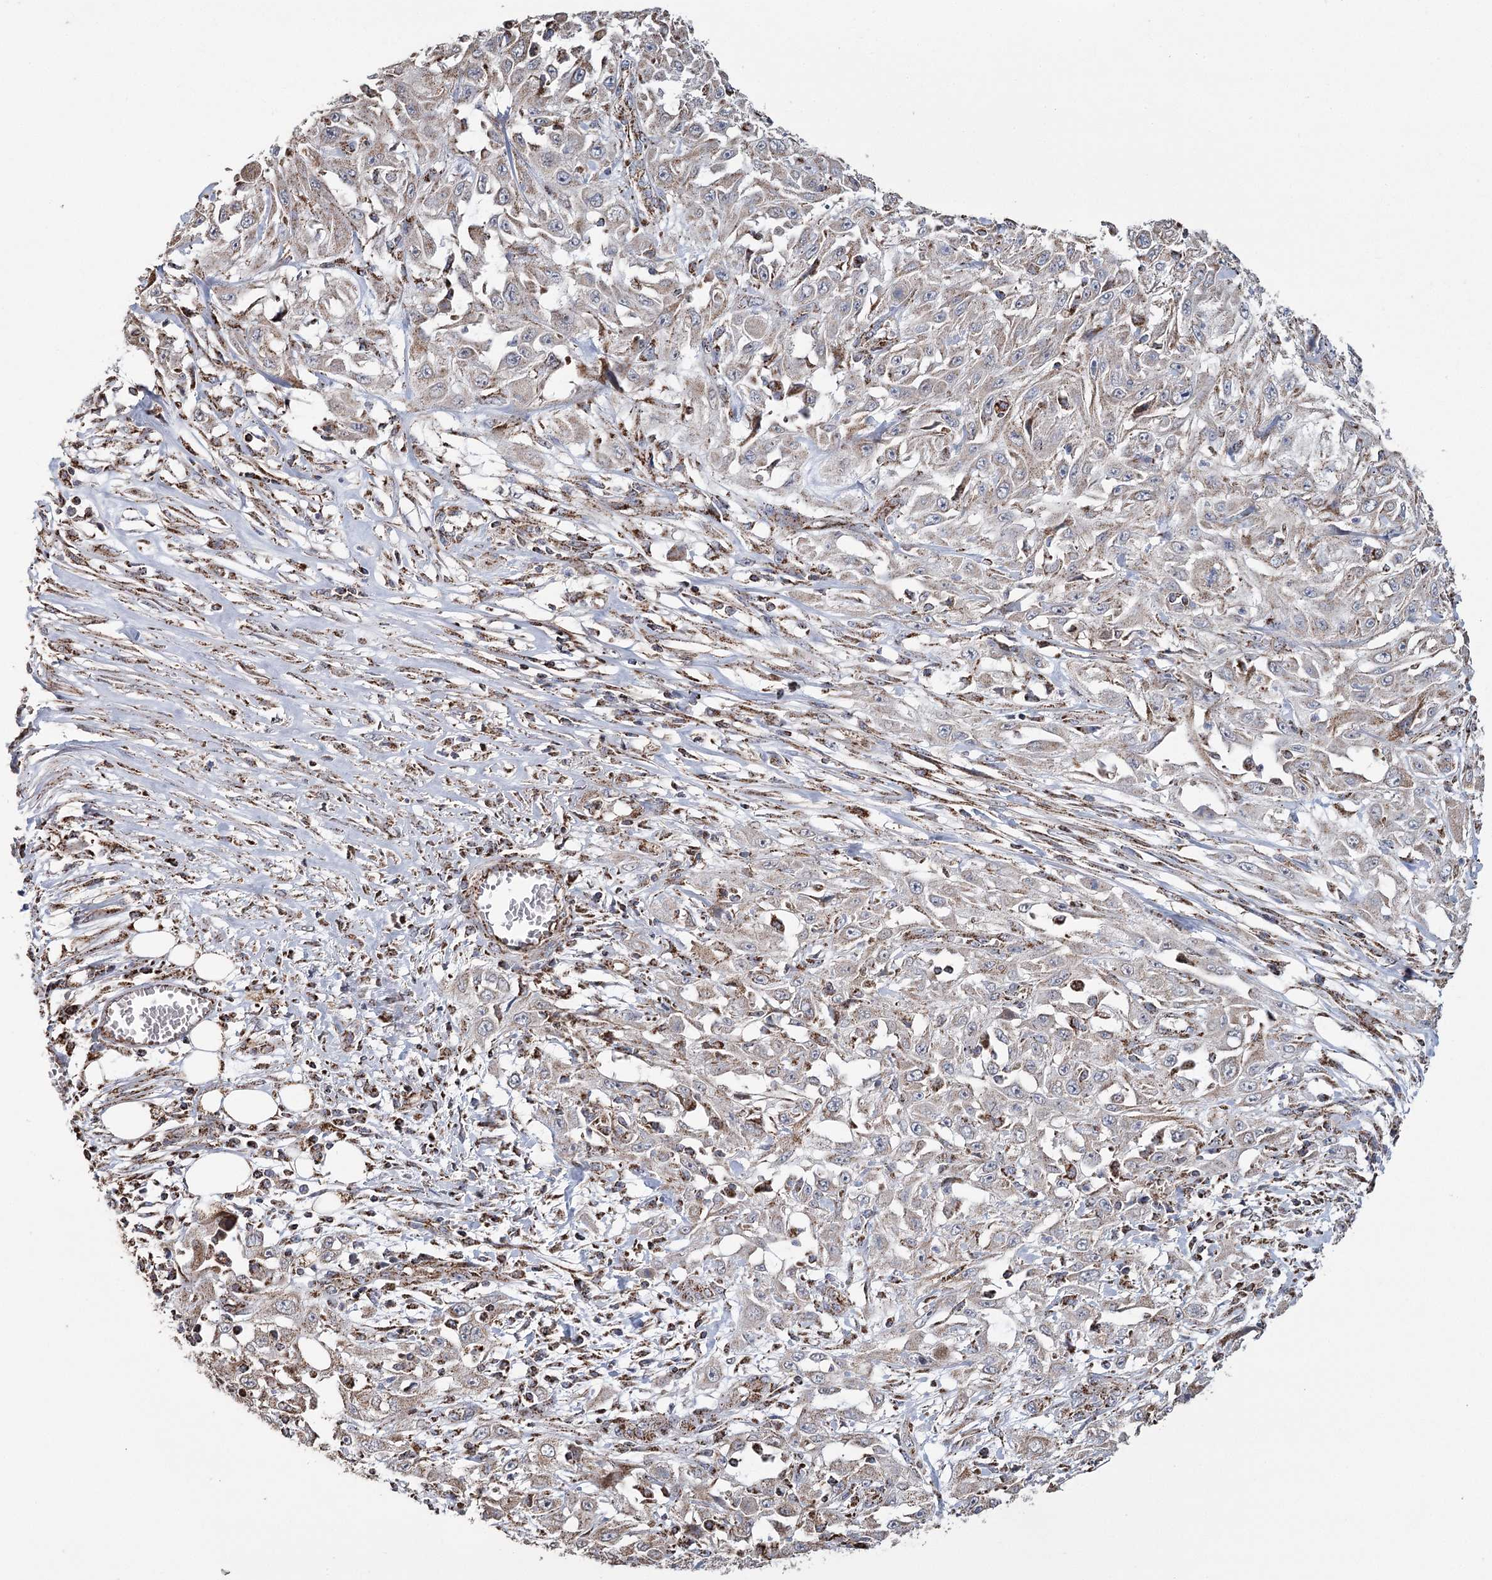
{"staining": {"intensity": "weak", "quantity": ">75%", "location": "cytoplasmic/membranous"}, "tissue": "skin cancer", "cell_type": "Tumor cells", "image_type": "cancer", "snomed": [{"axis": "morphology", "description": "Squamous cell carcinoma, NOS"}, {"axis": "morphology", "description": "Squamous cell carcinoma, metastatic, NOS"}, {"axis": "topography", "description": "Skin"}, {"axis": "topography", "description": "Lymph node"}], "caption": "Metastatic squamous cell carcinoma (skin) stained with DAB (3,3'-diaminobenzidine) IHC demonstrates low levels of weak cytoplasmic/membranous staining in approximately >75% of tumor cells.", "gene": "RANBP3L", "patient": {"sex": "male", "age": 75}}